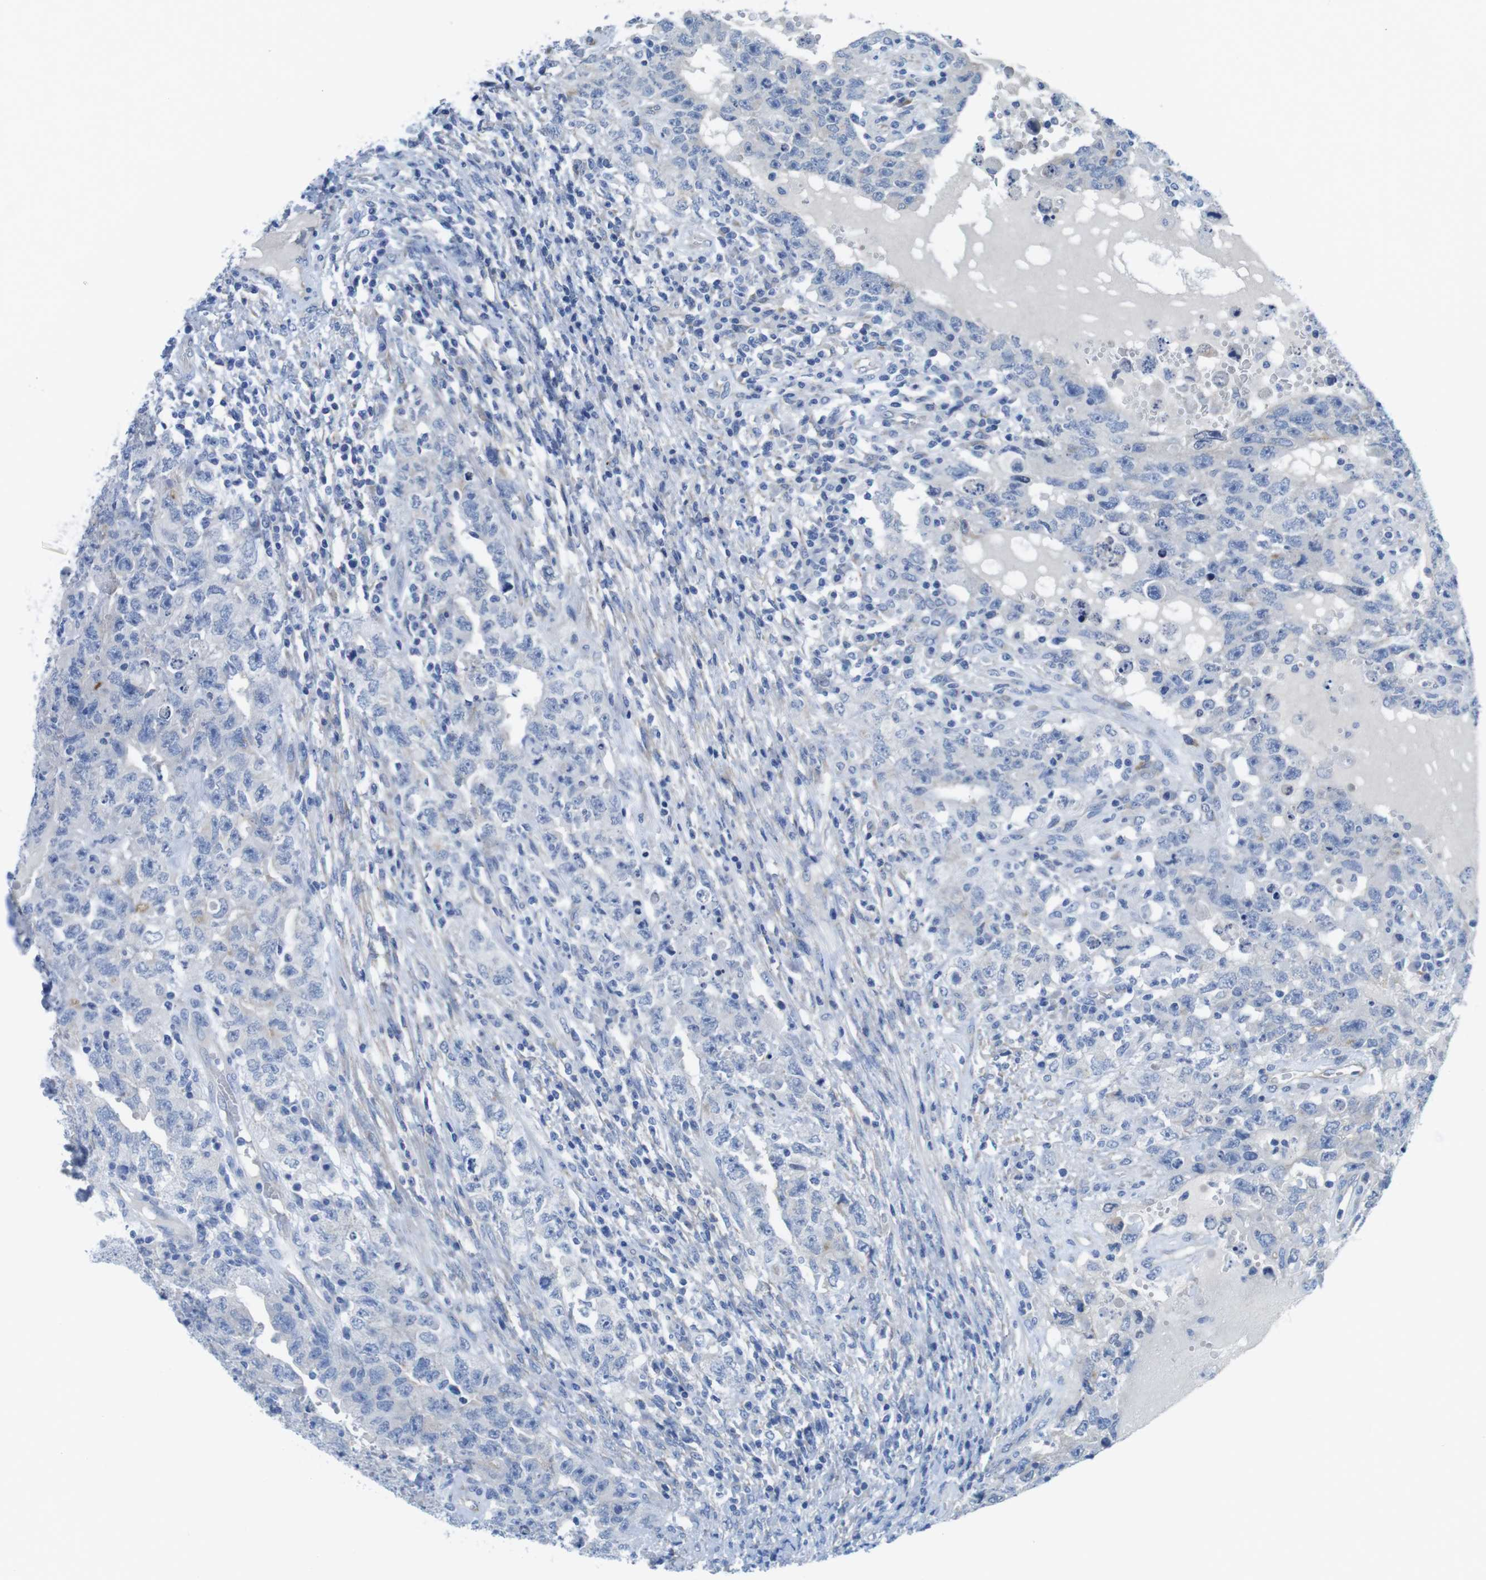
{"staining": {"intensity": "negative", "quantity": "none", "location": "none"}, "tissue": "testis cancer", "cell_type": "Tumor cells", "image_type": "cancer", "snomed": [{"axis": "morphology", "description": "Carcinoma, Embryonal, NOS"}, {"axis": "topography", "description": "Testis"}], "caption": "DAB (3,3'-diaminobenzidine) immunohistochemical staining of testis cancer demonstrates no significant staining in tumor cells. (DAB immunohistochemistry visualized using brightfield microscopy, high magnification).", "gene": "CDH8", "patient": {"sex": "male", "age": 26}}